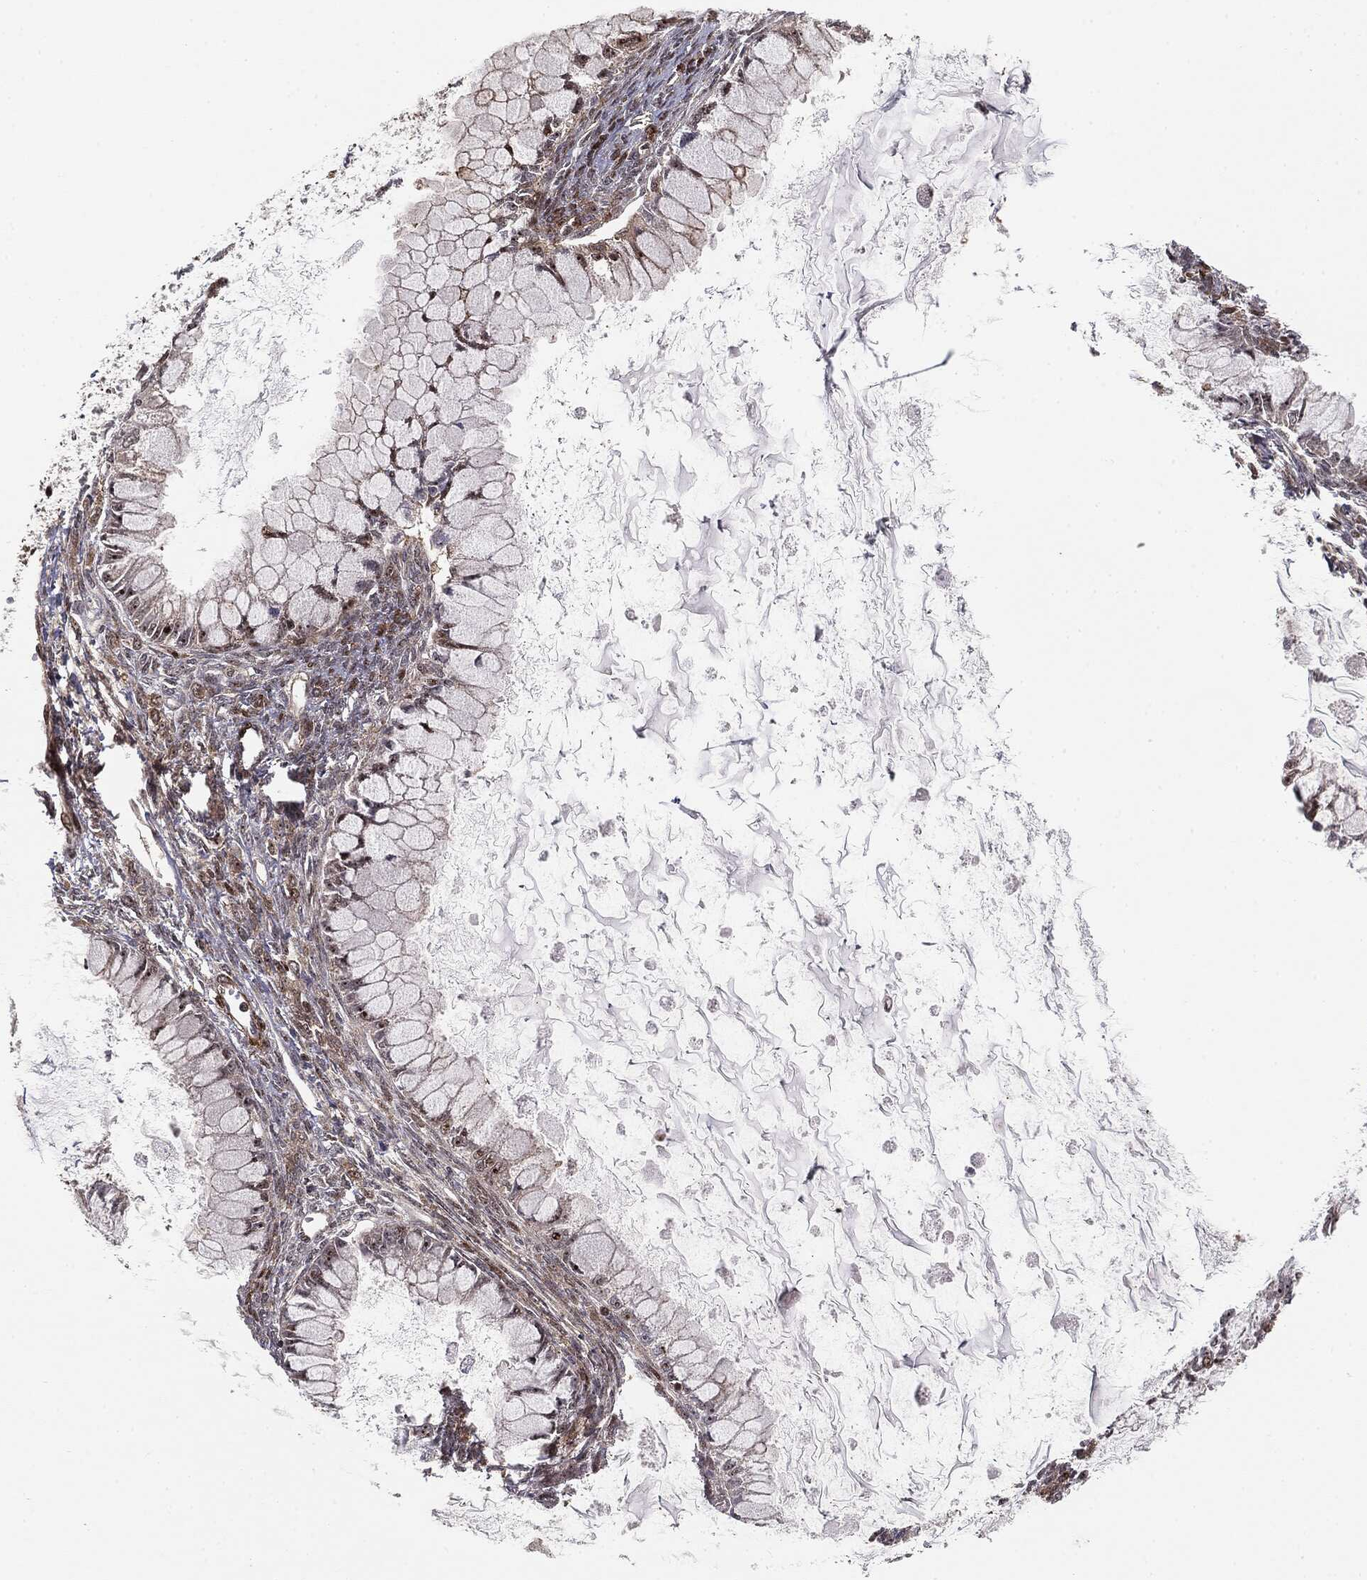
{"staining": {"intensity": "negative", "quantity": "none", "location": "none"}, "tissue": "ovarian cancer", "cell_type": "Tumor cells", "image_type": "cancer", "snomed": [{"axis": "morphology", "description": "Cystadenocarcinoma, mucinous, NOS"}, {"axis": "topography", "description": "Ovary"}], "caption": "Ovarian cancer (mucinous cystadenocarcinoma) was stained to show a protein in brown. There is no significant positivity in tumor cells.", "gene": "PTEN", "patient": {"sex": "female", "age": 34}}